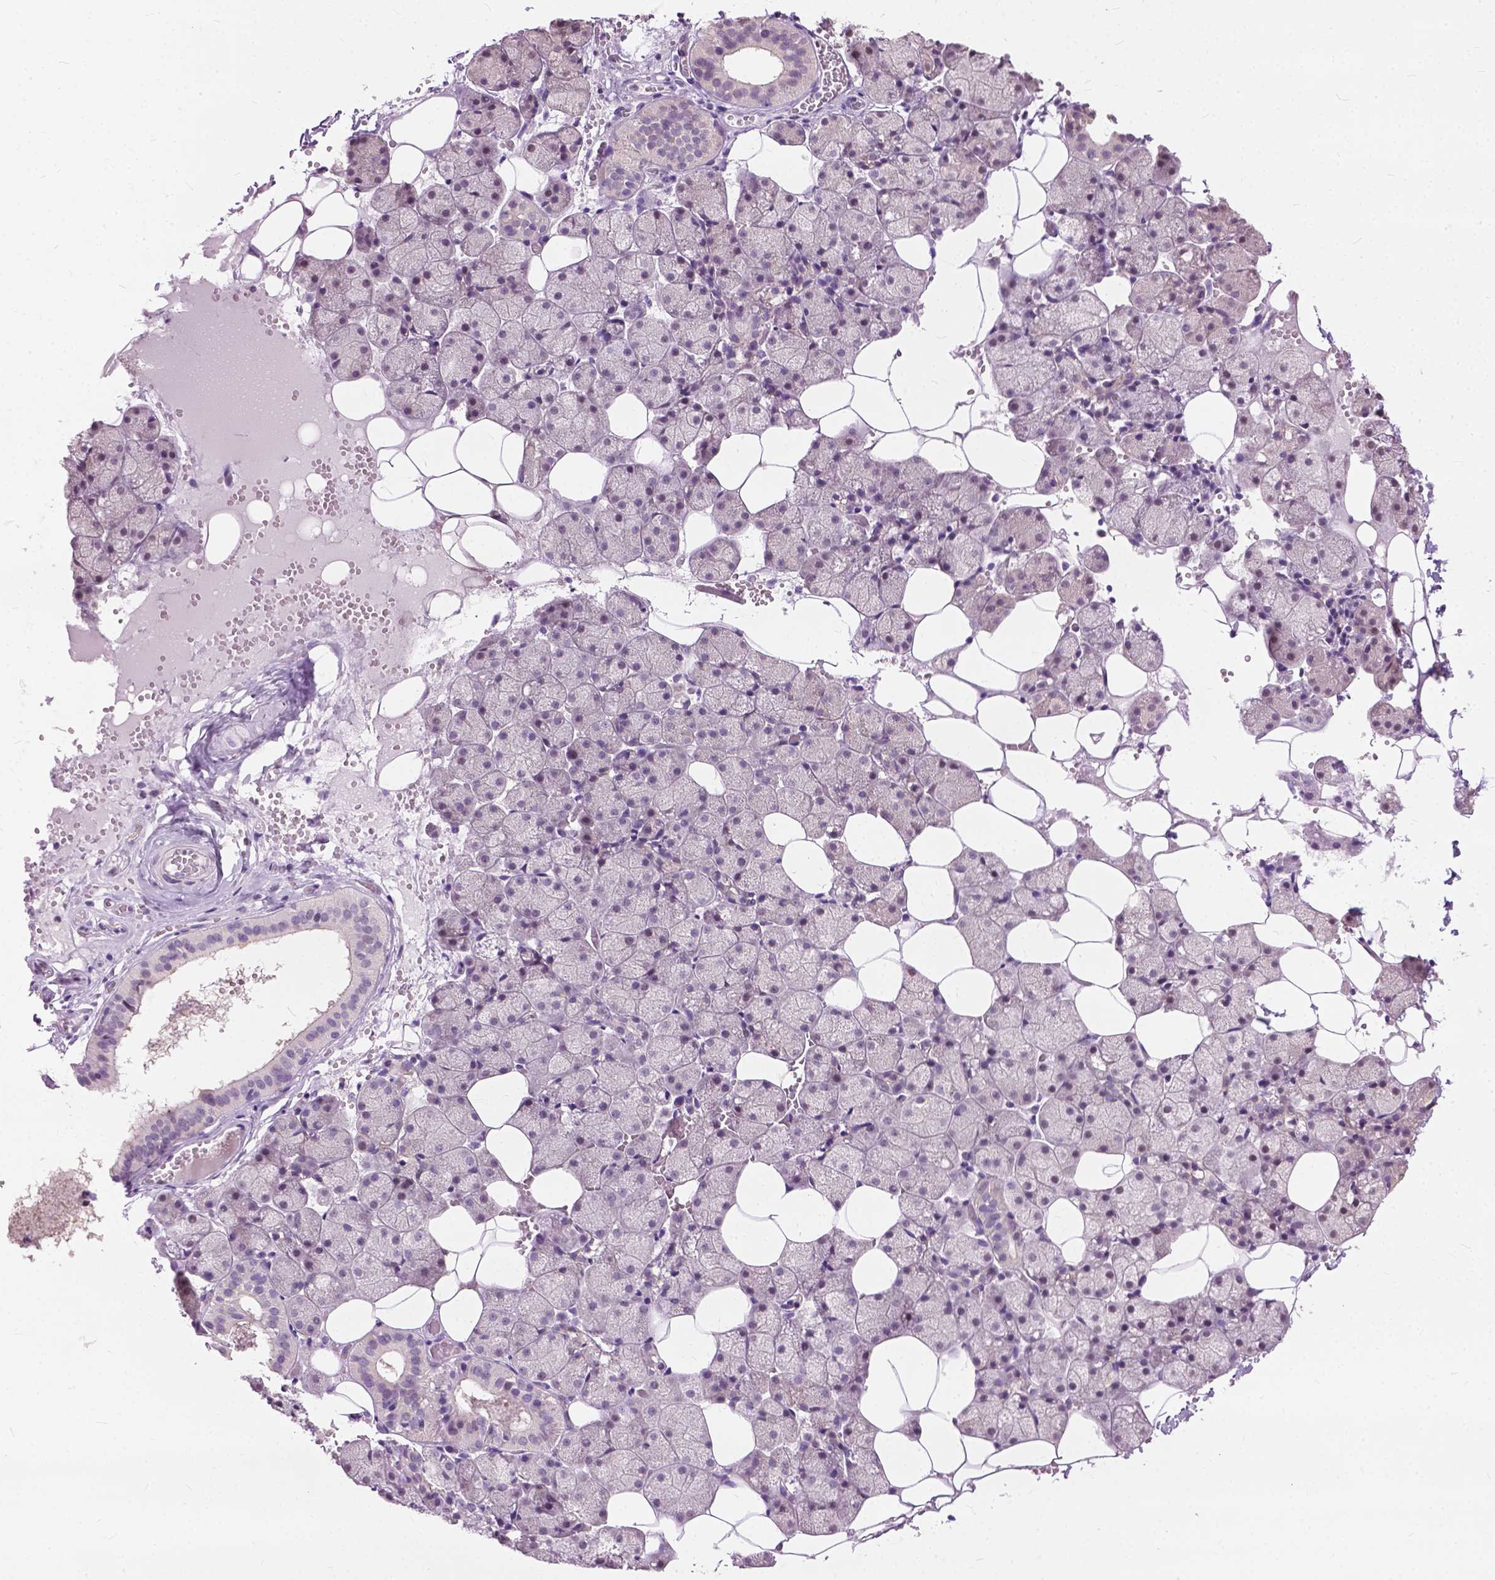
{"staining": {"intensity": "negative", "quantity": "none", "location": "none"}, "tissue": "salivary gland", "cell_type": "Glandular cells", "image_type": "normal", "snomed": [{"axis": "morphology", "description": "Normal tissue, NOS"}, {"axis": "topography", "description": "Salivary gland"}], "caption": "A high-resolution histopathology image shows immunohistochemistry (IHC) staining of benign salivary gland, which demonstrates no significant positivity in glandular cells. (Brightfield microscopy of DAB IHC at high magnification).", "gene": "GPR37L1", "patient": {"sex": "male", "age": 38}}